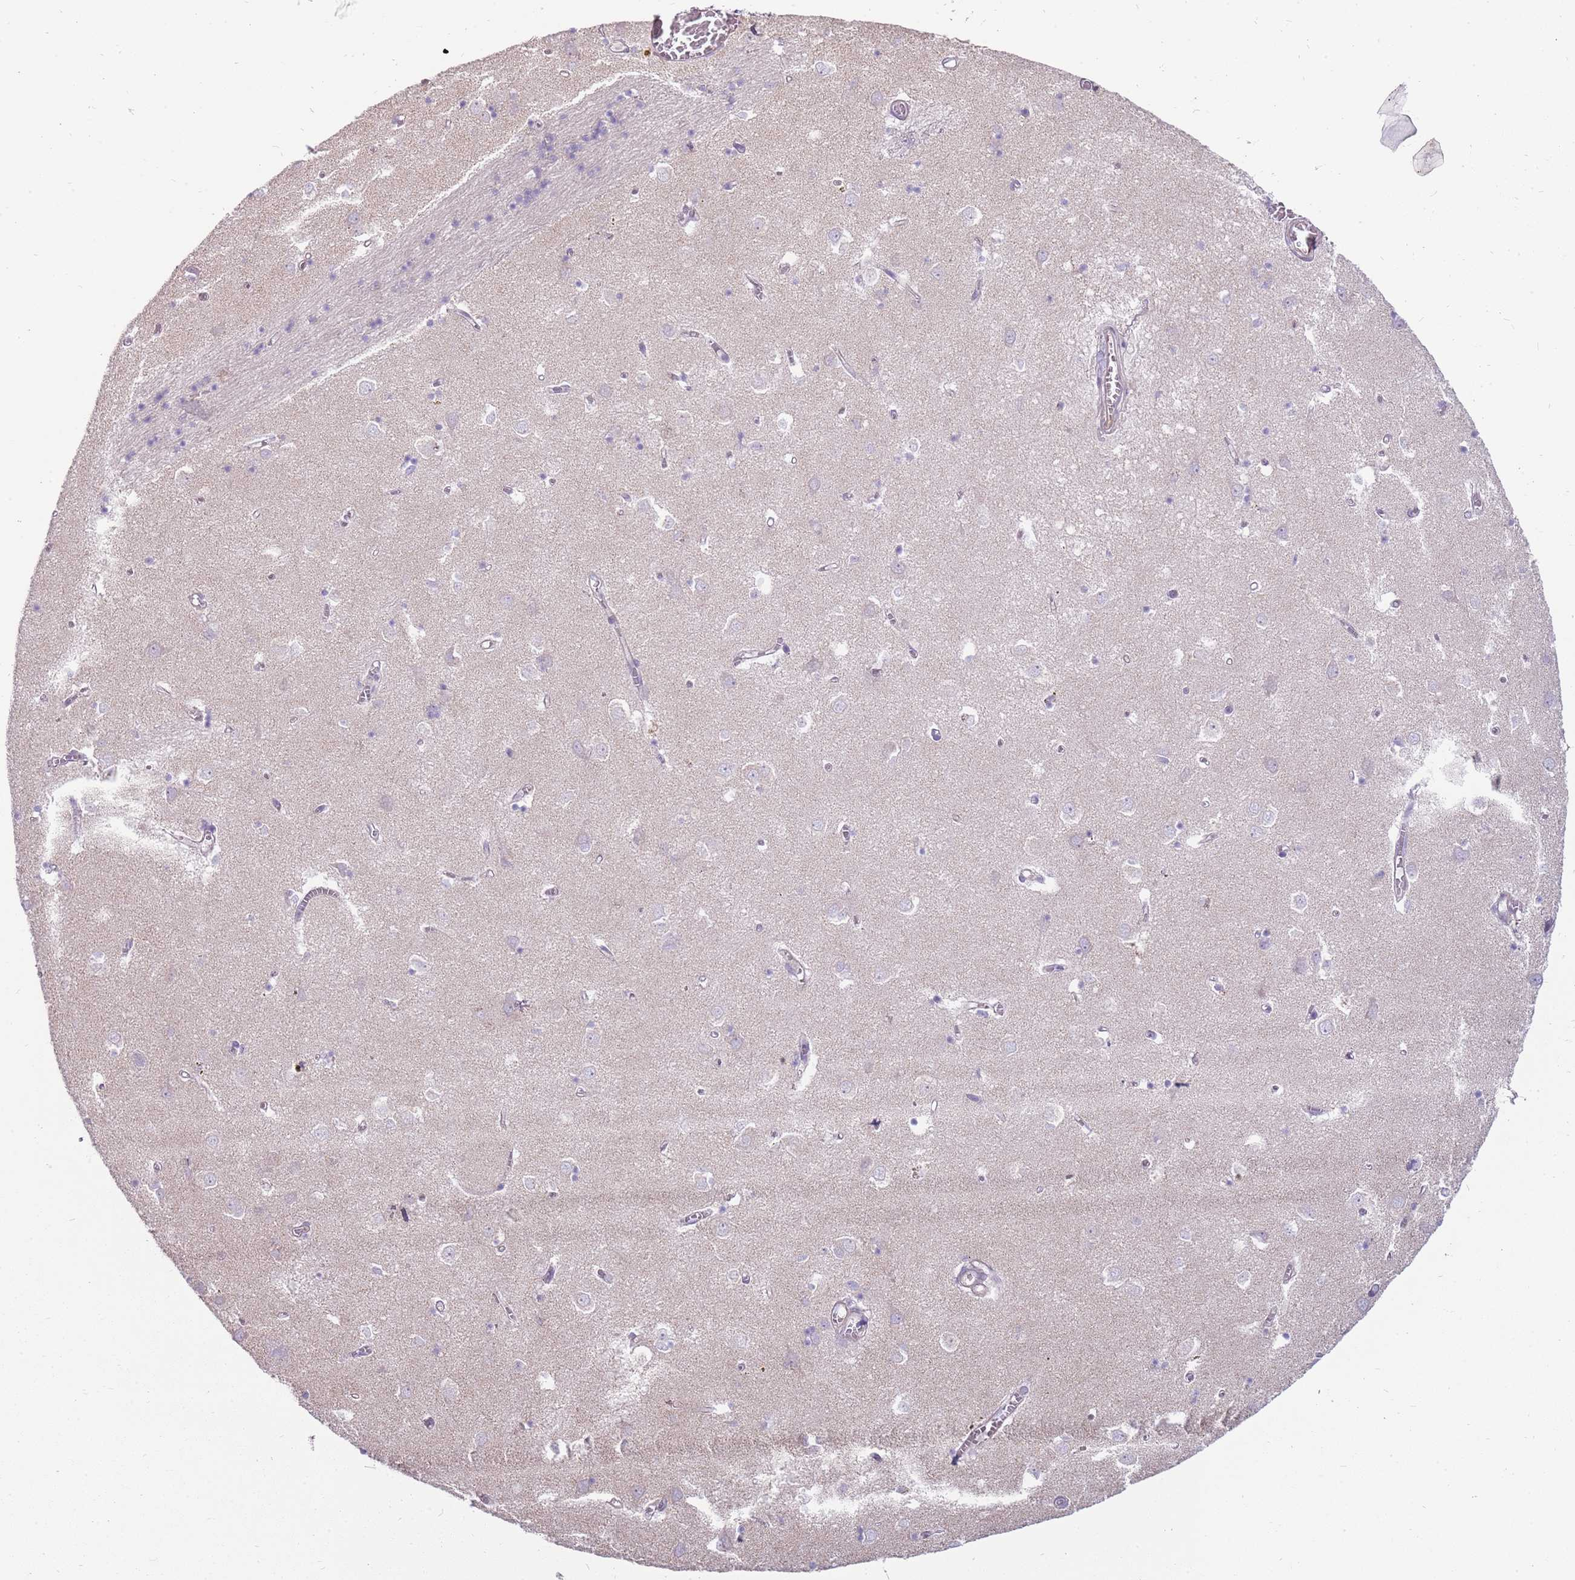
{"staining": {"intensity": "negative", "quantity": "none", "location": "none"}, "tissue": "caudate", "cell_type": "Glial cells", "image_type": "normal", "snomed": [{"axis": "morphology", "description": "Normal tissue, NOS"}, {"axis": "topography", "description": "Lateral ventricle wall"}], "caption": "Glial cells show no significant protein positivity in normal caudate.", "gene": "MCUB", "patient": {"sex": "male", "age": 70}}